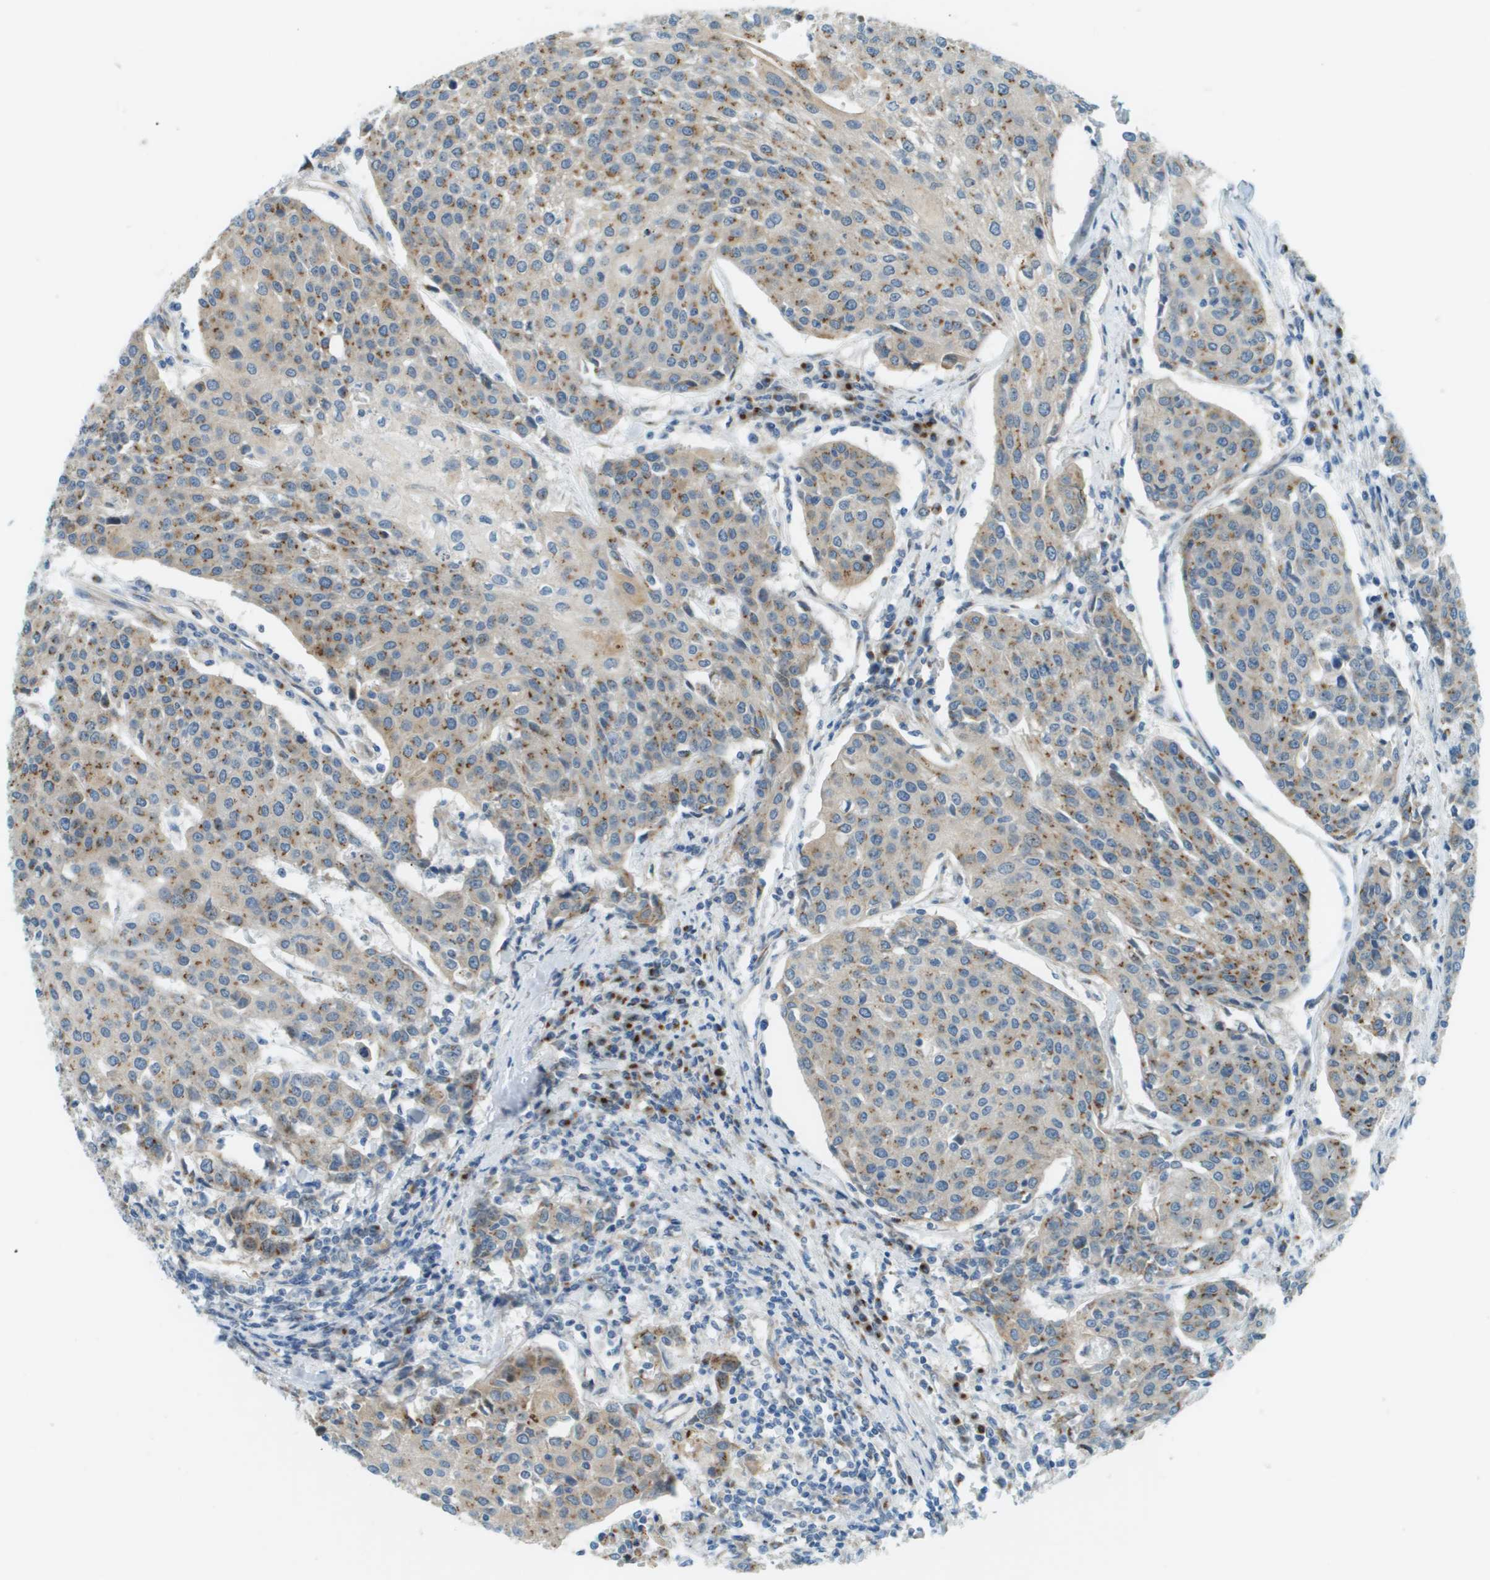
{"staining": {"intensity": "moderate", "quantity": ">75%", "location": "cytoplasmic/membranous"}, "tissue": "urothelial cancer", "cell_type": "Tumor cells", "image_type": "cancer", "snomed": [{"axis": "morphology", "description": "Urothelial carcinoma, High grade"}, {"axis": "topography", "description": "Urinary bladder"}], "caption": "DAB immunohistochemical staining of human urothelial carcinoma (high-grade) demonstrates moderate cytoplasmic/membranous protein positivity in approximately >75% of tumor cells. The staining is performed using DAB (3,3'-diaminobenzidine) brown chromogen to label protein expression. The nuclei are counter-stained blue using hematoxylin.", "gene": "ACBD3", "patient": {"sex": "female", "age": 85}}